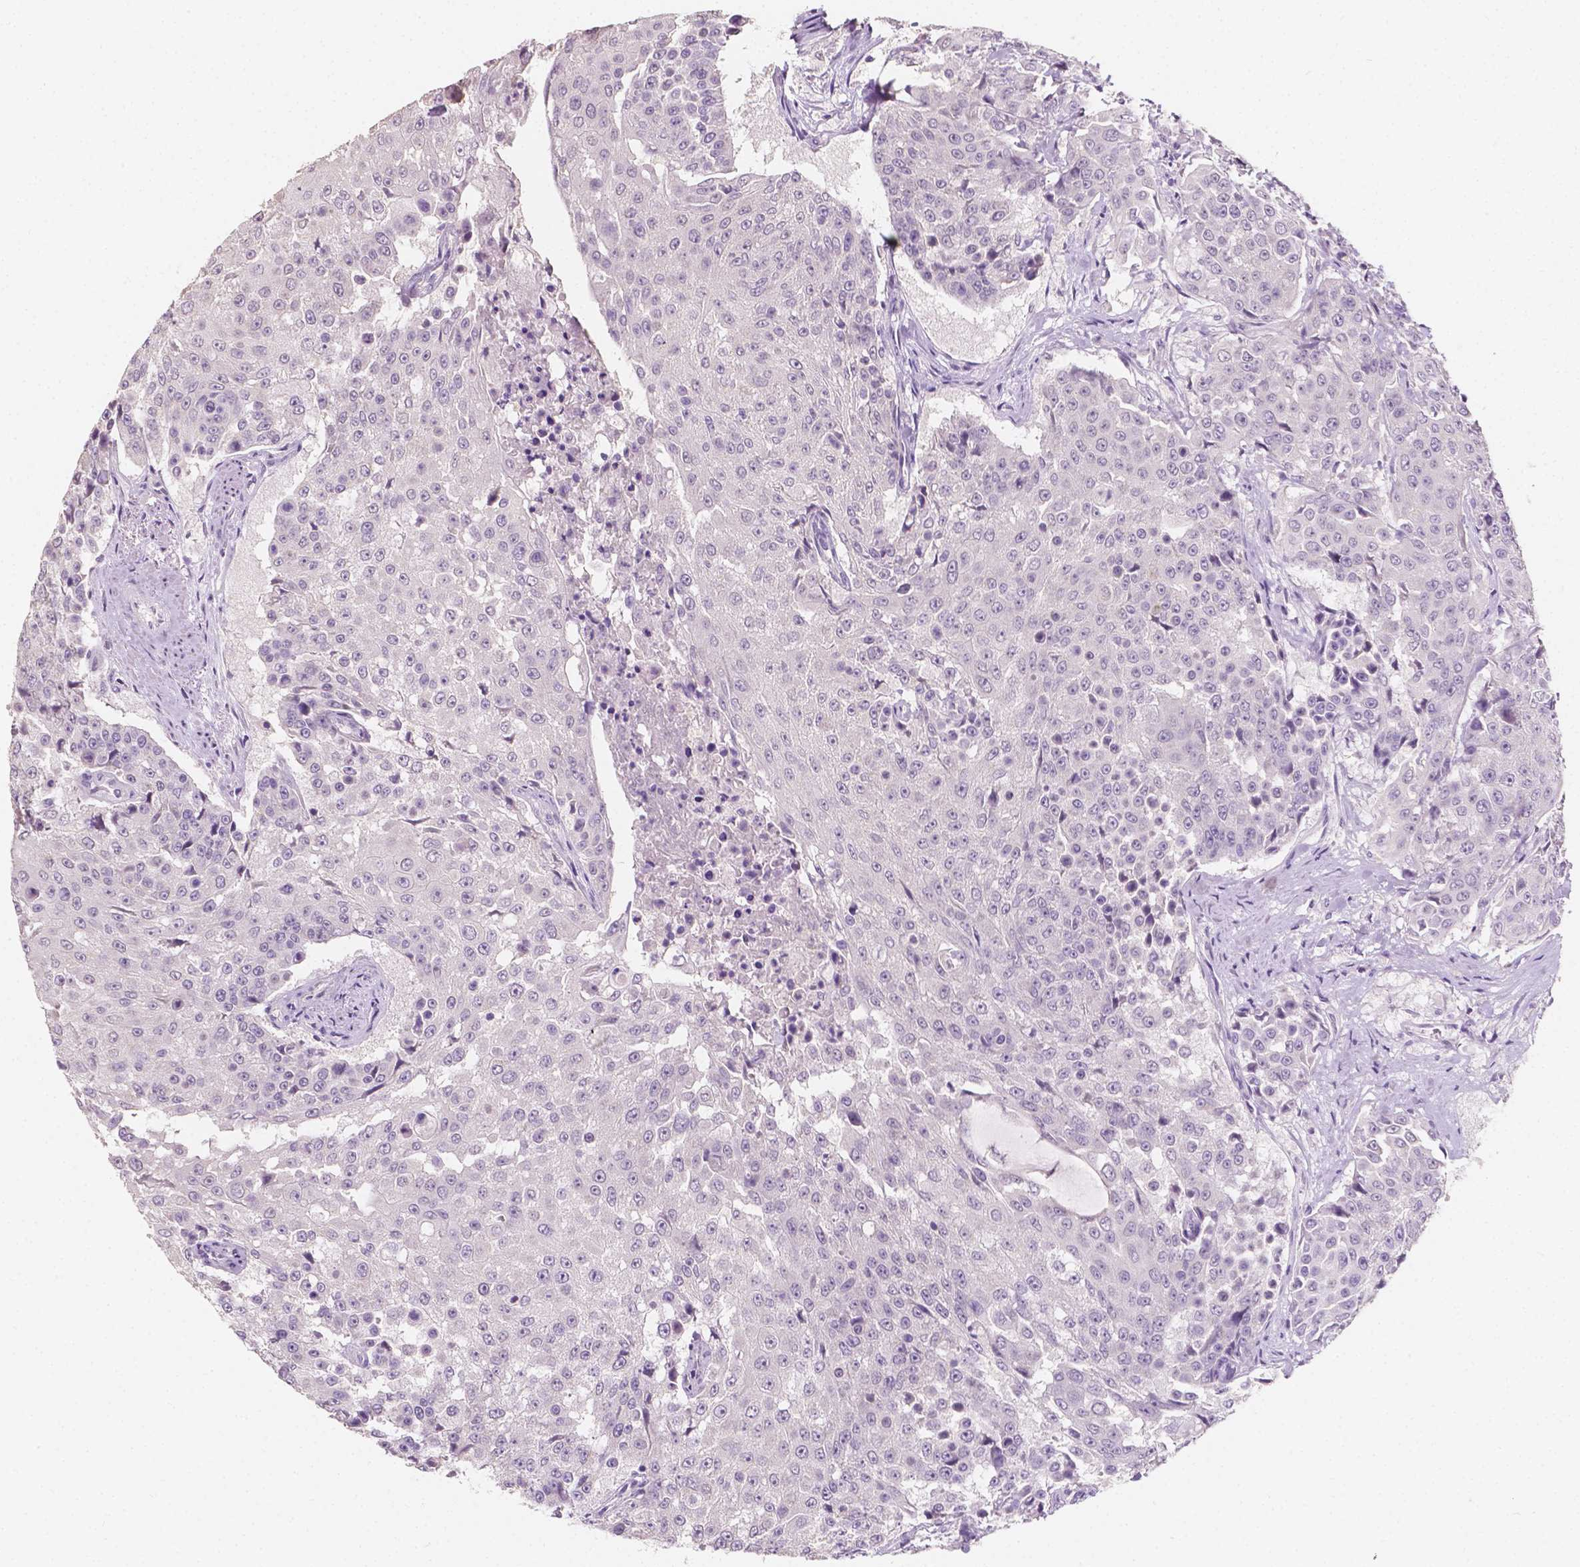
{"staining": {"intensity": "negative", "quantity": "none", "location": "none"}, "tissue": "urothelial cancer", "cell_type": "Tumor cells", "image_type": "cancer", "snomed": [{"axis": "morphology", "description": "Urothelial carcinoma, High grade"}, {"axis": "topography", "description": "Urinary bladder"}], "caption": "High-grade urothelial carcinoma stained for a protein using immunohistochemistry (IHC) exhibits no staining tumor cells.", "gene": "TAL1", "patient": {"sex": "female", "age": 63}}